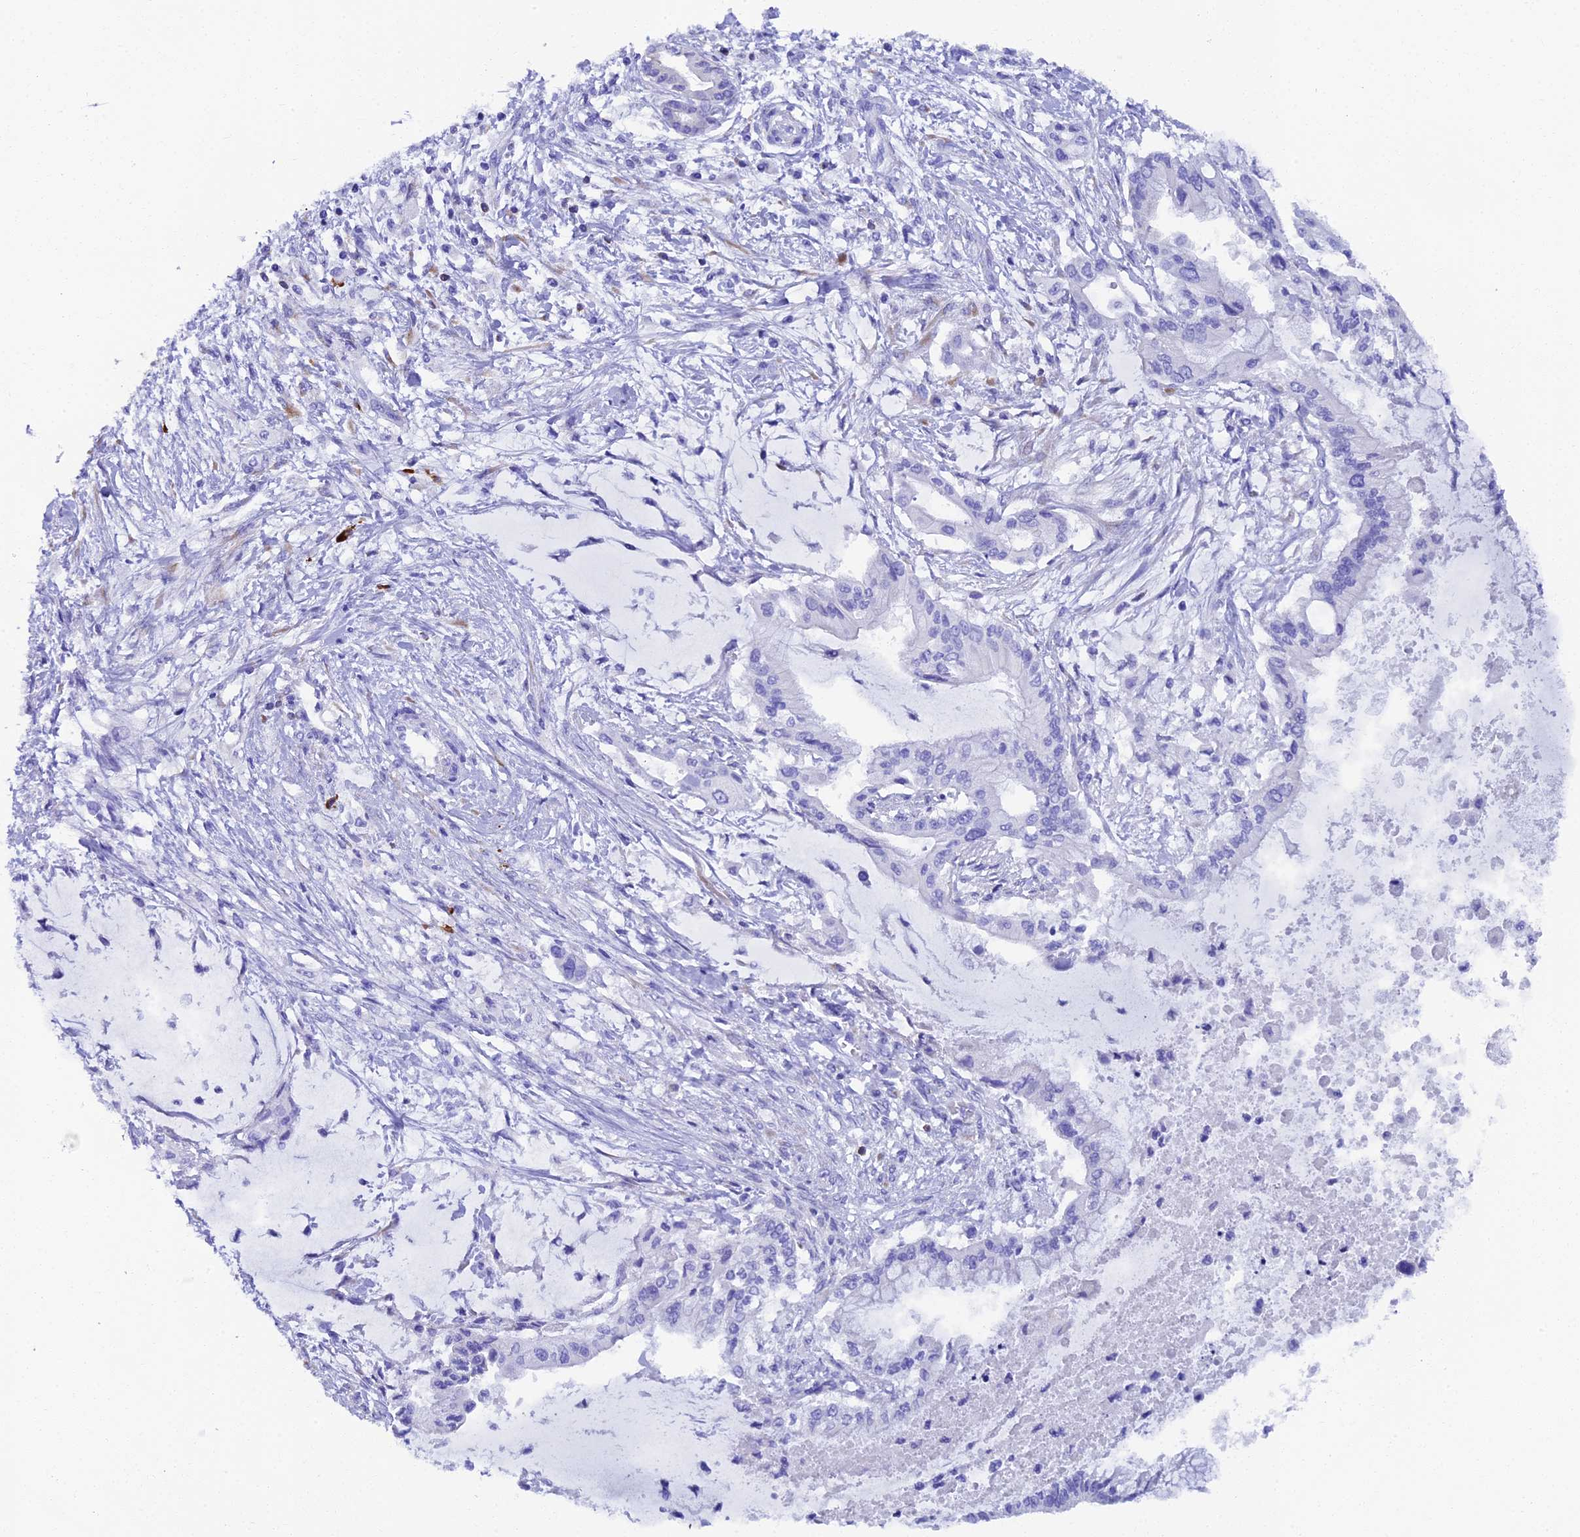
{"staining": {"intensity": "negative", "quantity": "none", "location": "none"}, "tissue": "pancreatic cancer", "cell_type": "Tumor cells", "image_type": "cancer", "snomed": [{"axis": "morphology", "description": "Adenocarcinoma, NOS"}, {"axis": "topography", "description": "Pancreas"}], "caption": "Immunohistochemistry (IHC) of pancreatic cancer (adenocarcinoma) reveals no positivity in tumor cells. (Stains: DAB immunohistochemistry with hematoxylin counter stain, Microscopy: brightfield microscopy at high magnification).", "gene": "FKBP11", "patient": {"sex": "male", "age": 46}}